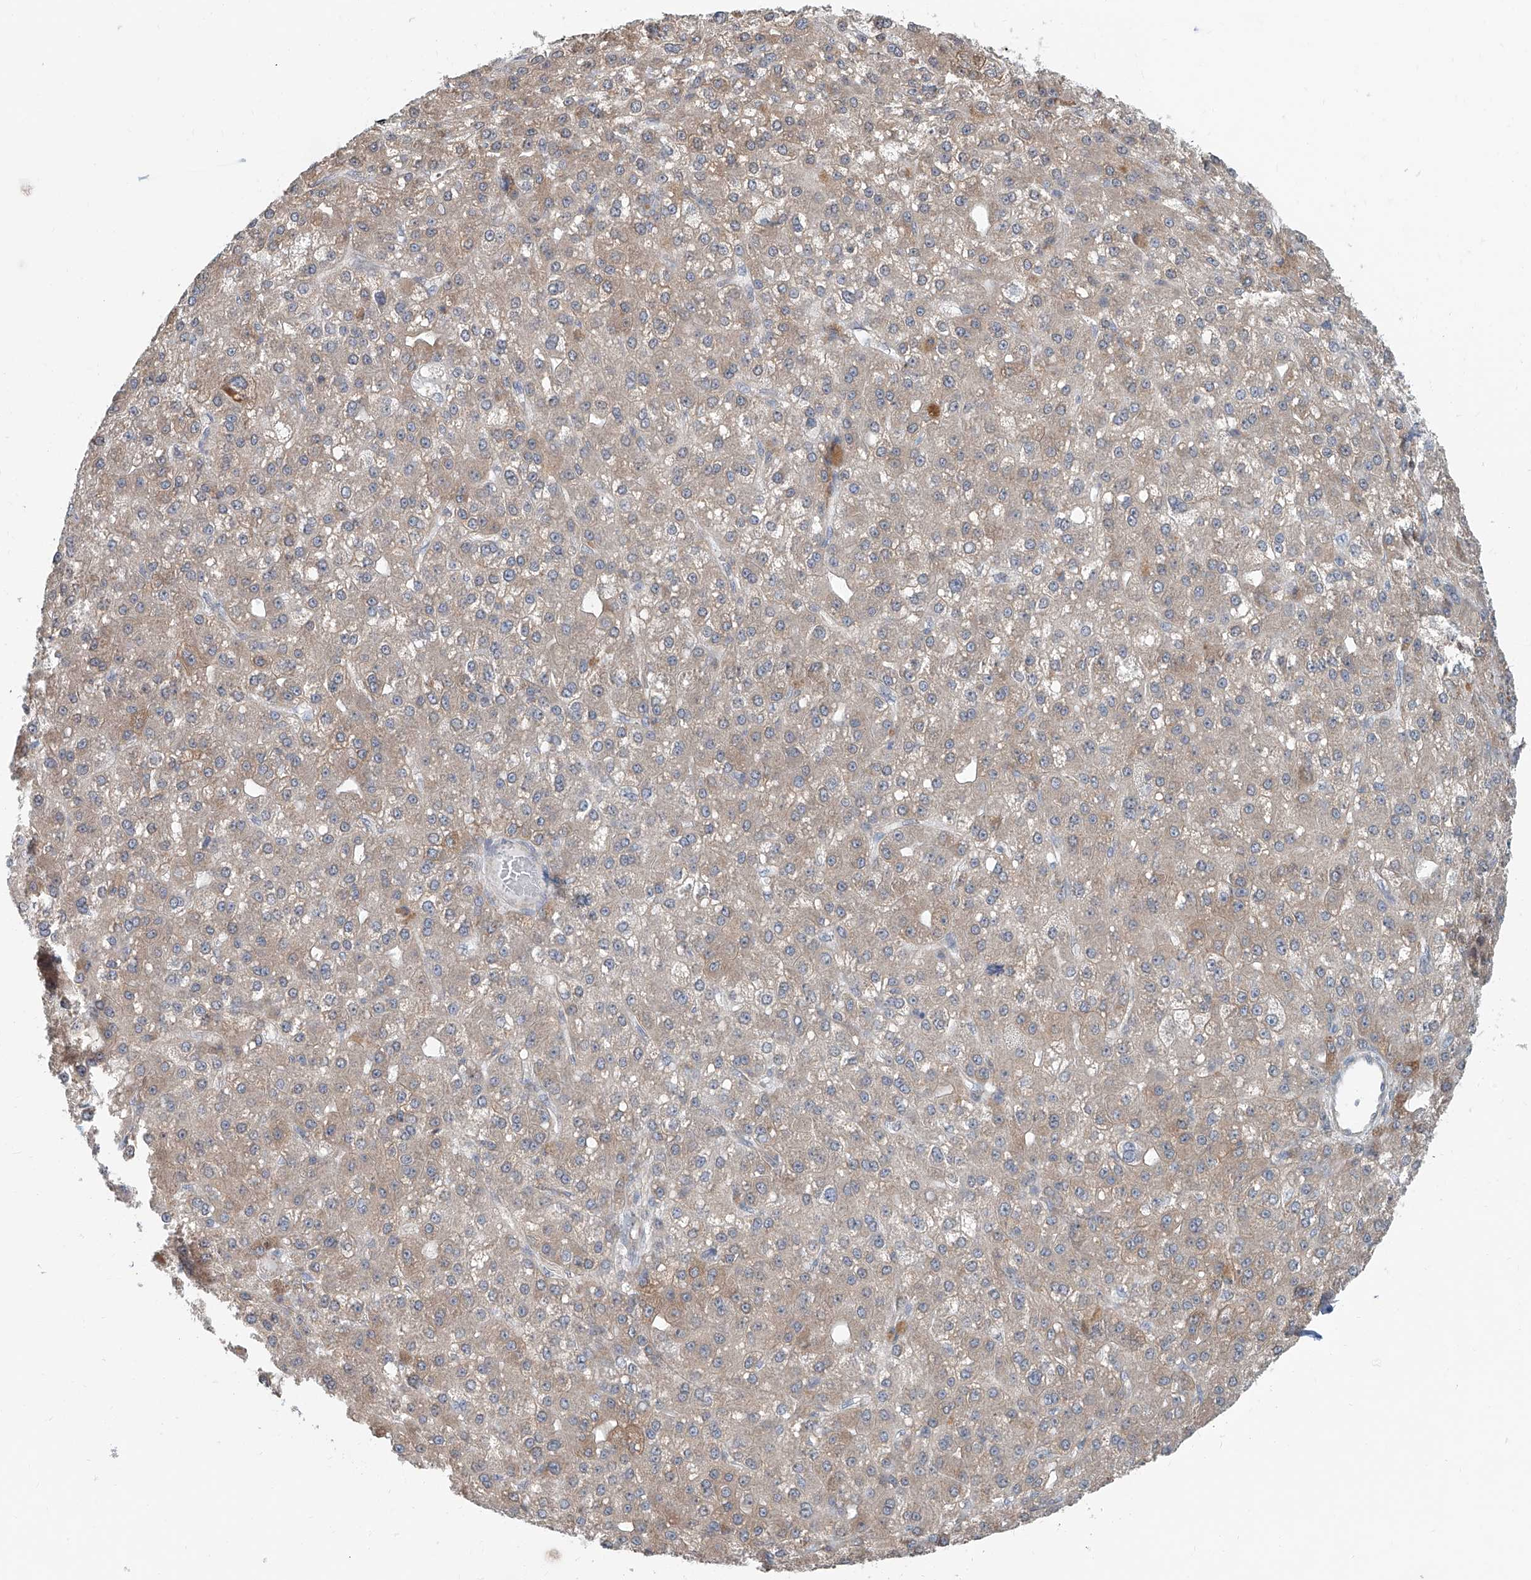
{"staining": {"intensity": "weak", "quantity": "25%-75%", "location": "cytoplasmic/membranous"}, "tissue": "liver cancer", "cell_type": "Tumor cells", "image_type": "cancer", "snomed": [{"axis": "morphology", "description": "Carcinoma, Hepatocellular, NOS"}, {"axis": "topography", "description": "Liver"}], "caption": "IHC micrograph of hepatocellular carcinoma (liver) stained for a protein (brown), which demonstrates low levels of weak cytoplasmic/membranous expression in about 25%-75% of tumor cells.", "gene": "KCNK10", "patient": {"sex": "male", "age": 67}}